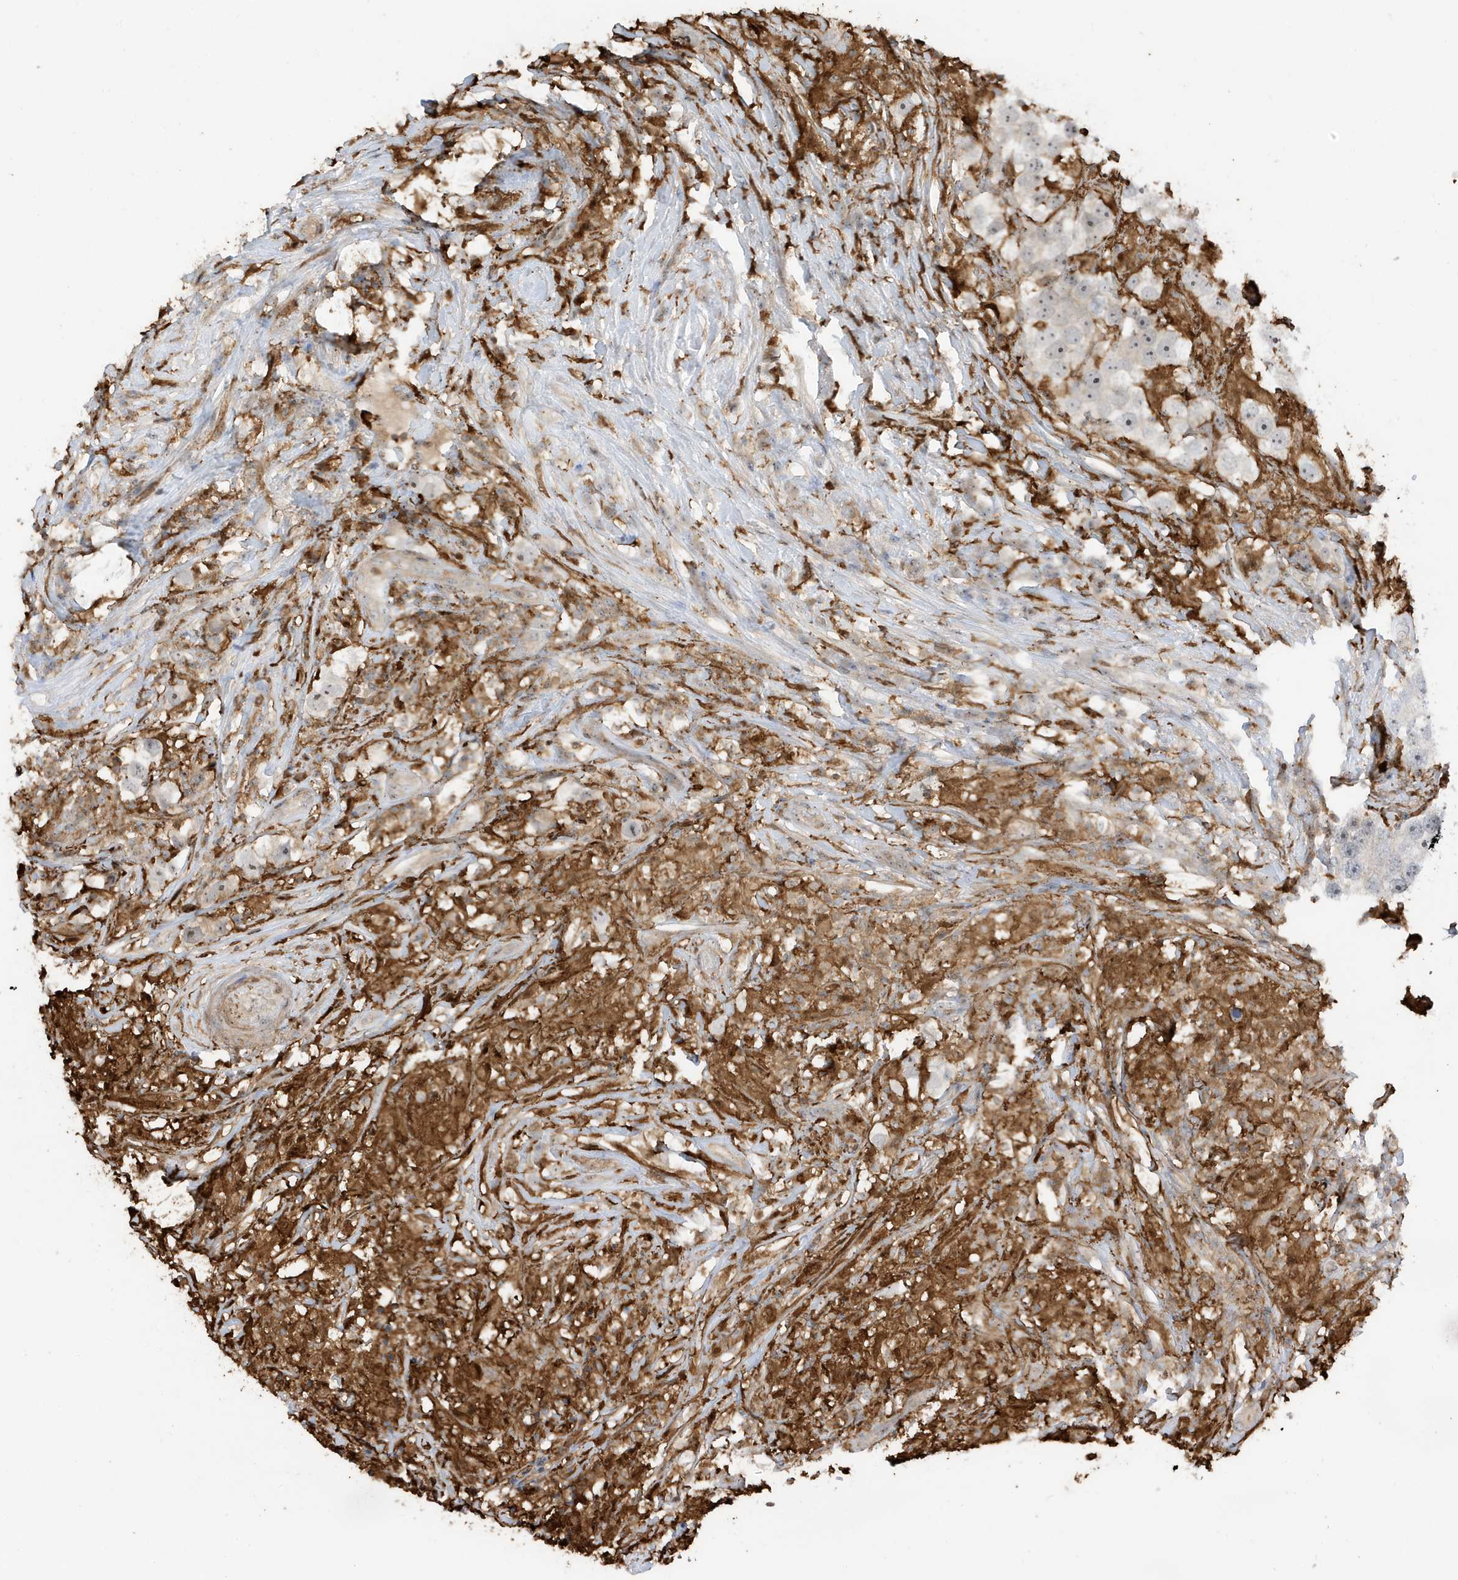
{"staining": {"intensity": "negative", "quantity": "none", "location": "none"}, "tissue": "testis cancer", "cell_type": "Tumor cells", "image_type": "cancer", "snomed": [{"axis": "morphology", "description": "Seminoma, NOS"}, {"axis": "topography", "description": "Testis"}], "caption": "IHC of human testis seminoma exhibits no expression in tumor cells.", "gene": "PHACTR2", "patient": {"sex": "male", "age": 49}}